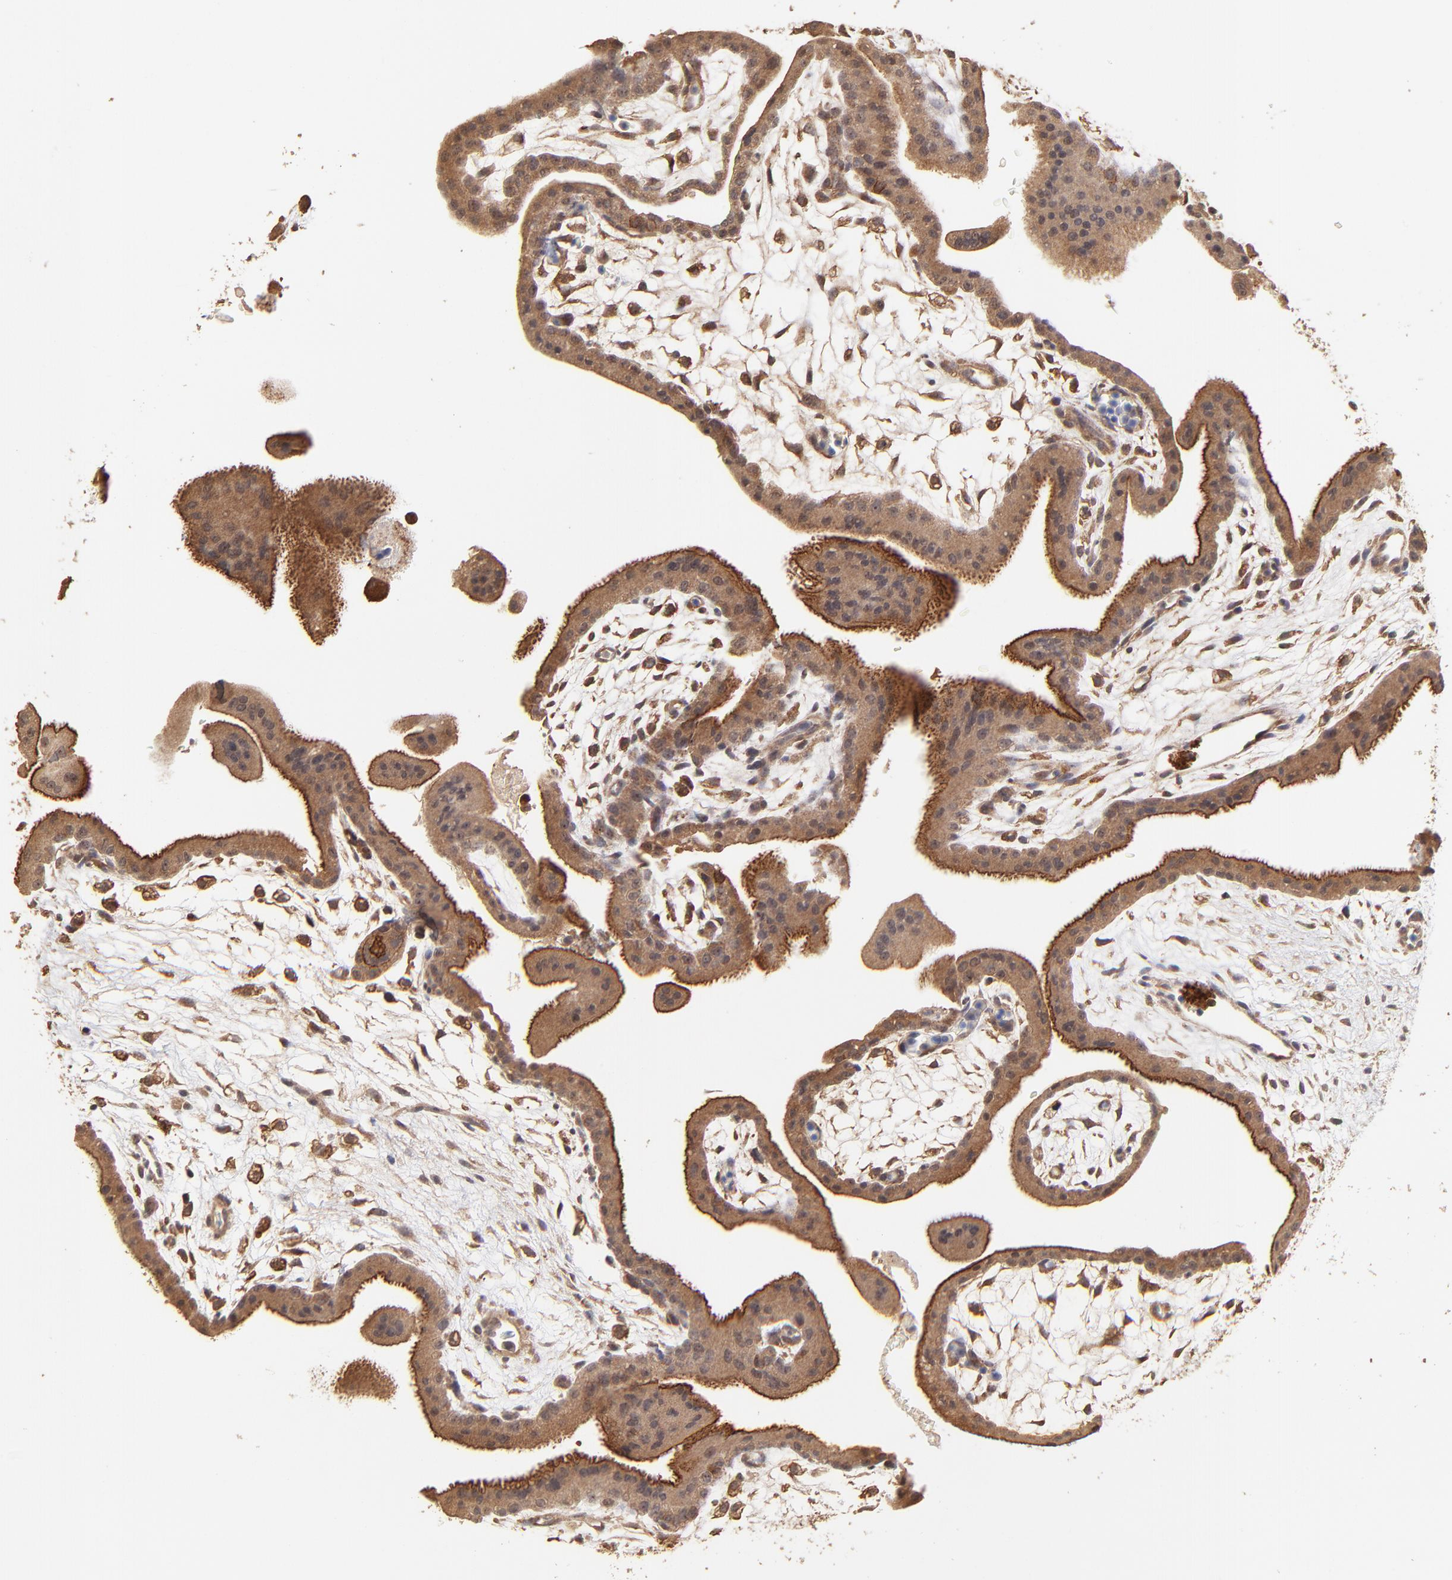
{"staining": {"intensity": "weak", "quantity": ">75%", "location": "cytoplasmic/membranous"}, "tissue": "placenta", "cell_type": "Decidual cells", "image_type": "normal", "snomed": [{"axis": "morphology", "description": "Normal tissue, NOS"}, {"axis": "topography", "description": "Placenta"}], "caption": "A low amount of weak cytoplasmic/membranous expression is appreciated in approximately >75% of decidual cells in normal placenta. The staining was performed using DAB (3,3'-diaminobenzidine), with brown indicating positive protein expression. Nuclei are stained blue with hematoxylin.", "gene": "STON2", "patient": {"sex": "female", "age": 35}}